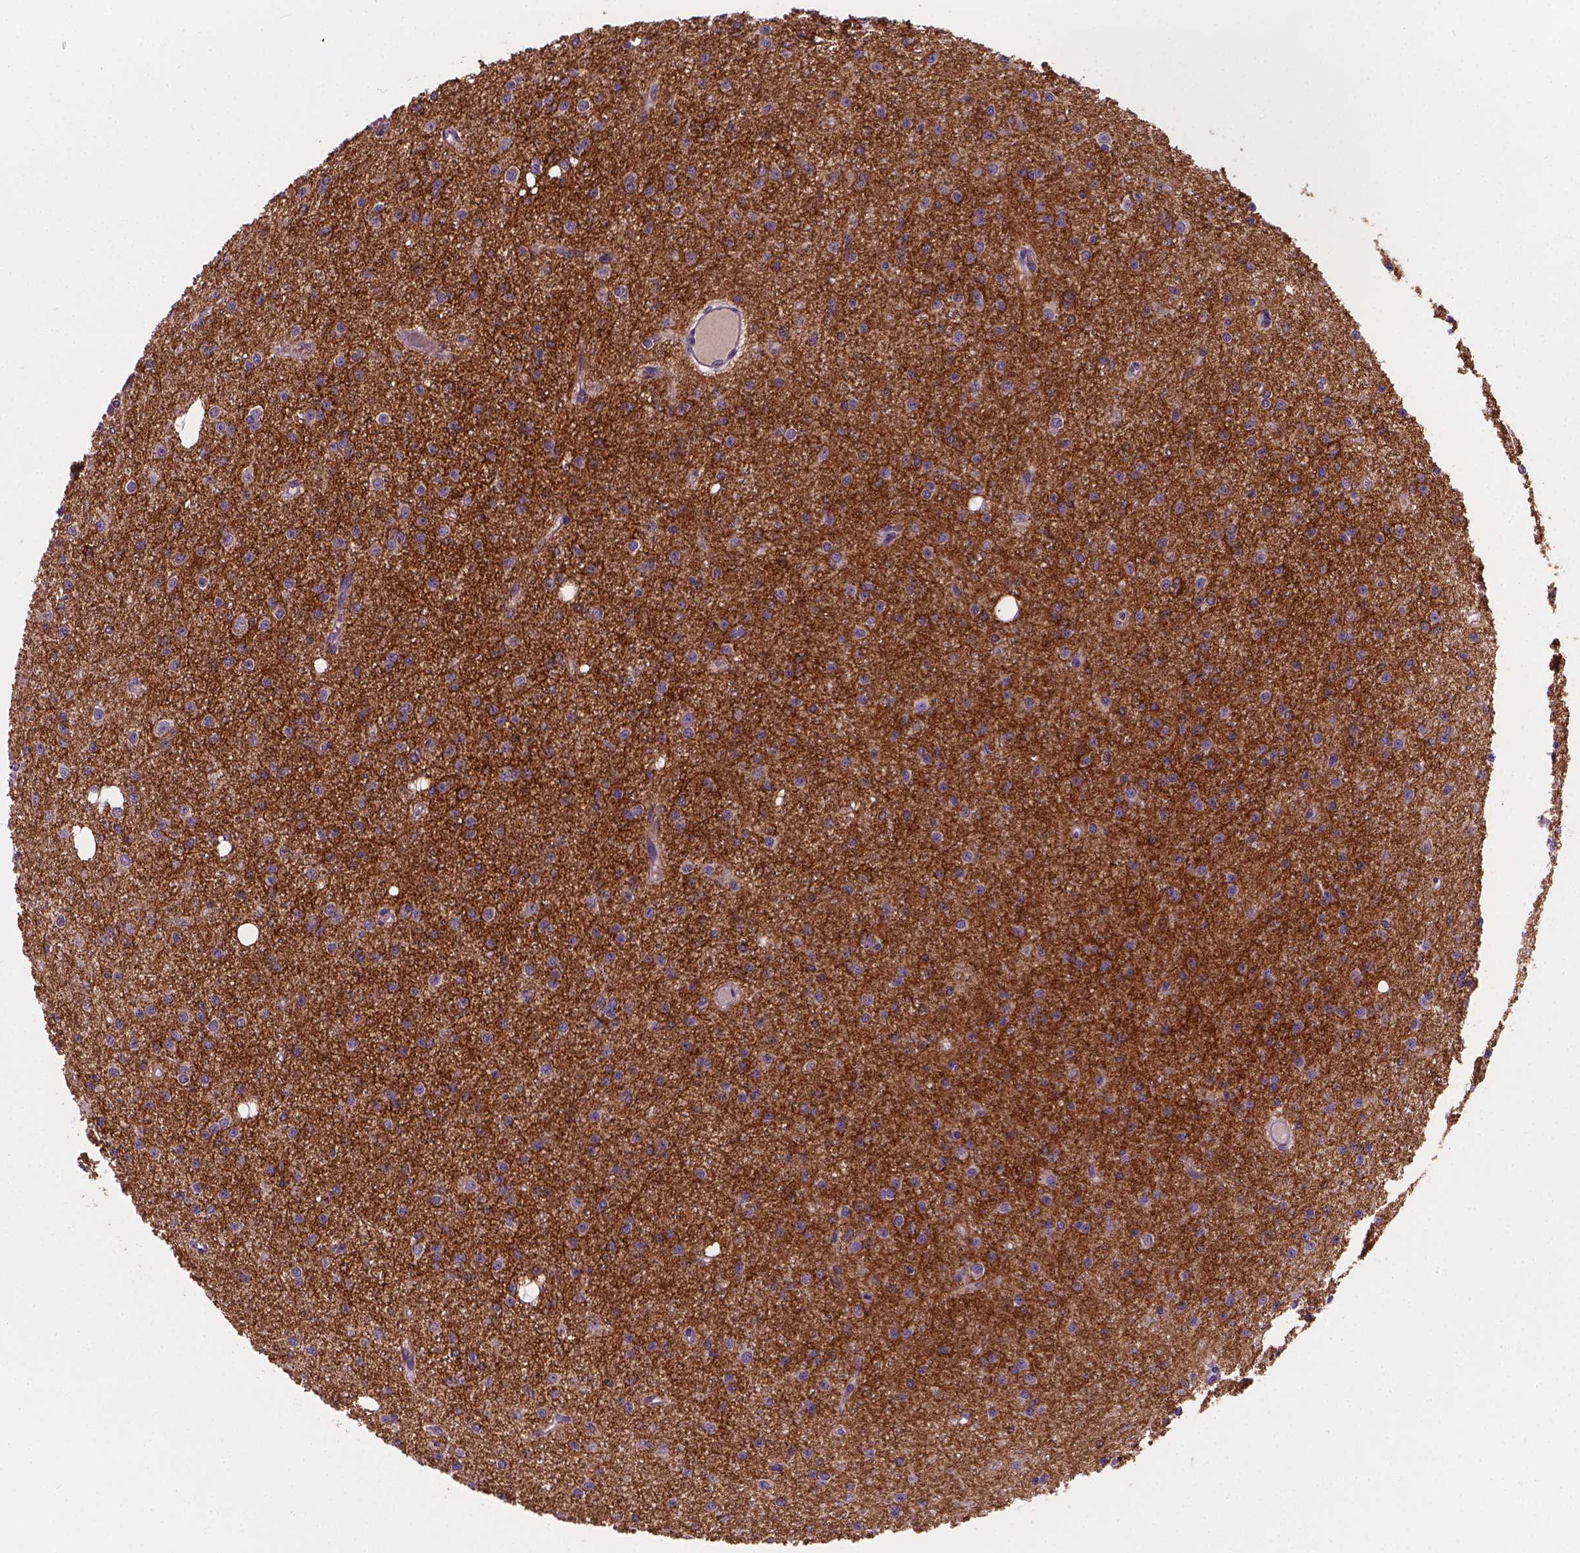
{"staining": {"intensity": "negative", "quantity": "none", "location": "none"}, "tissue": "glioma", "cell_type": "Tumor cells", "image_type": "cancer", "snomed": [{"axis": "morphology", "description": "Glioma, malignant, Low grade"}, {"axis": "topography", "description": "Brain"}], "caption": "The immunohistochemistry micrograph has no significant positivity in tumor cells of glioma tissue.", "gene": "CSPG5", "patient": {"sex": "male", "age": 27}}